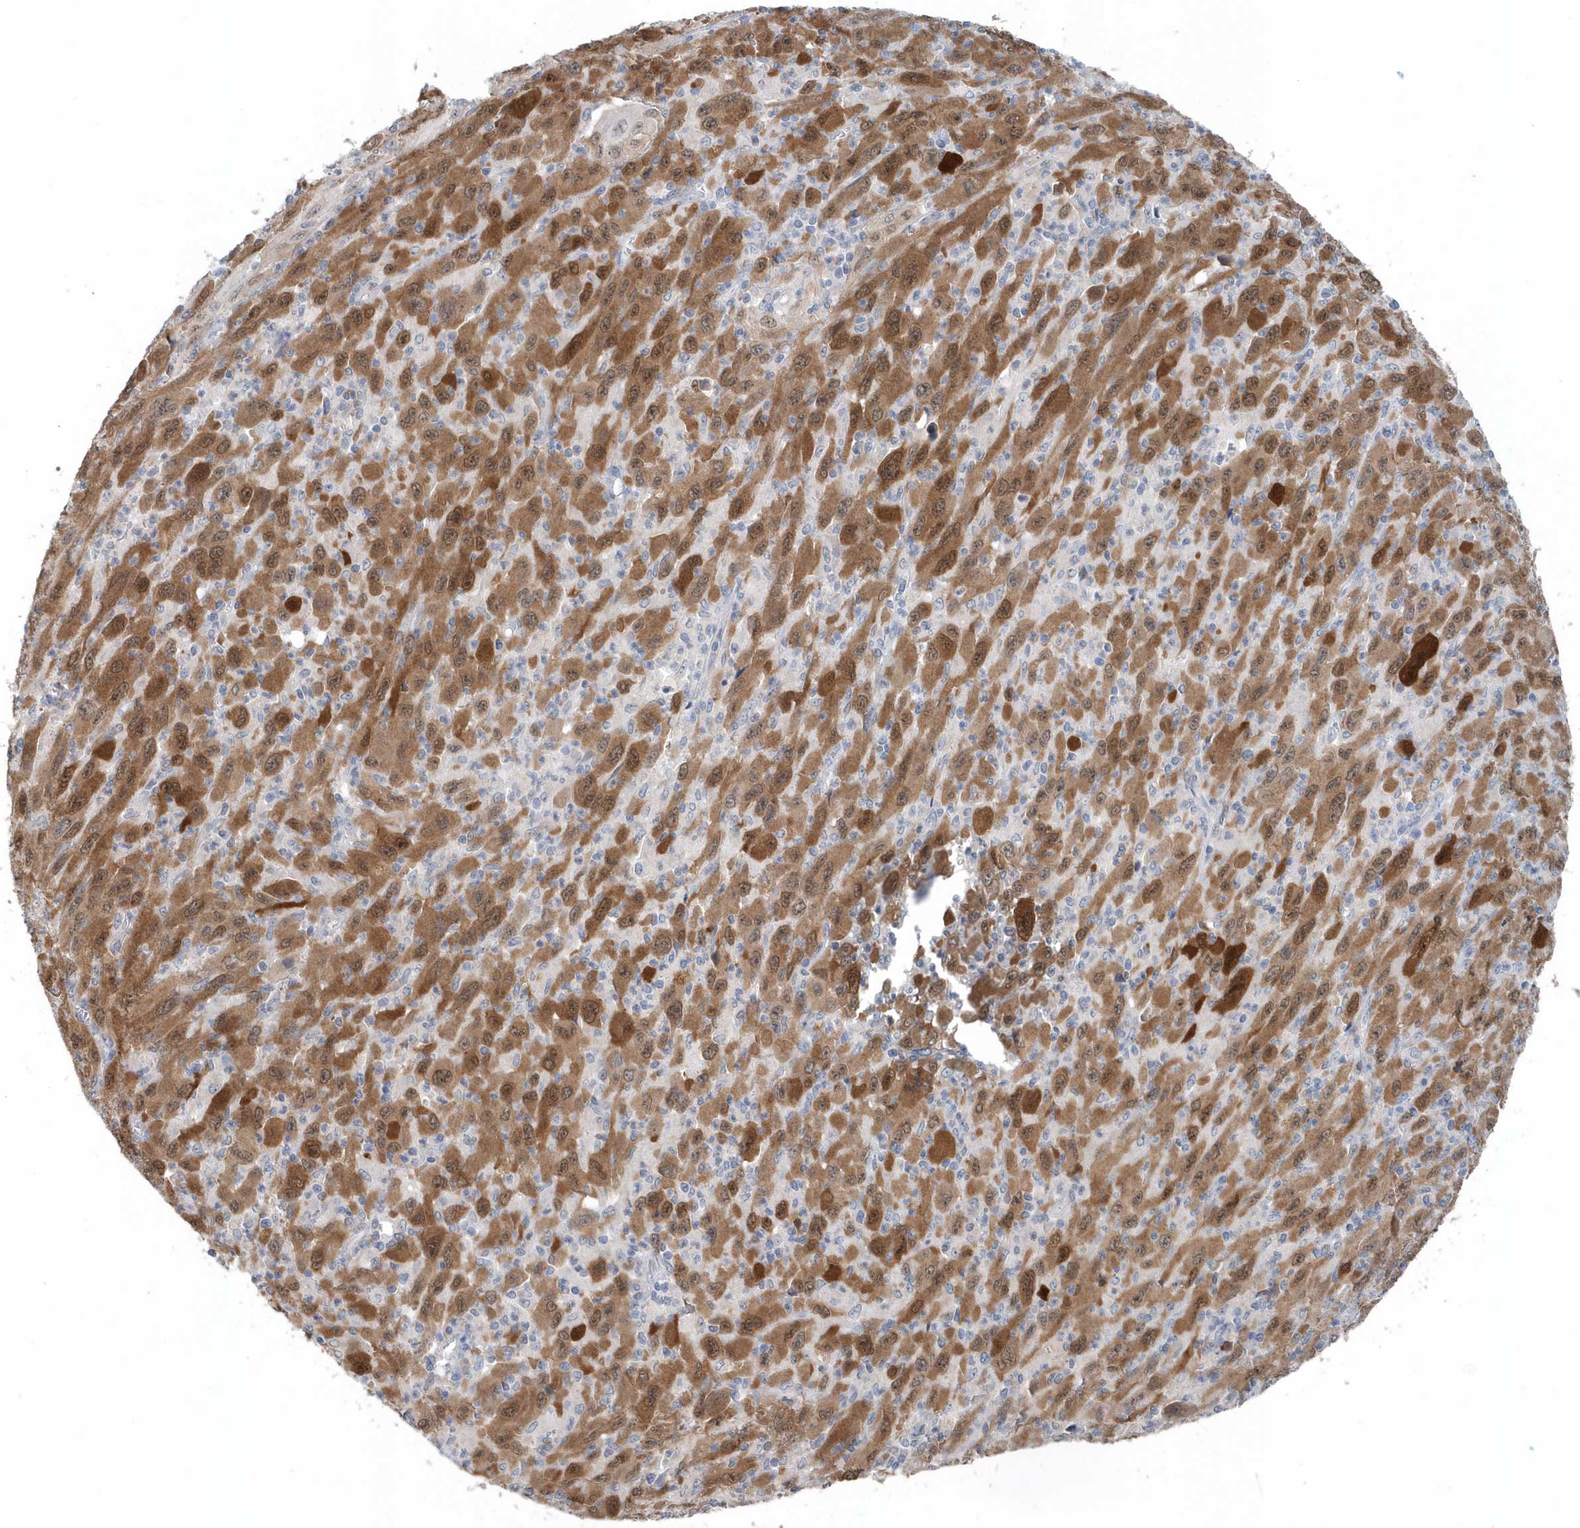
{"staining": {"intensity": "strong", "quantity": ">75%", "location": "cytoplasmic/membranous"}, "tissue": "melanoma", "cell_type": "Tumor cells", "image_type": "cancer", "snomed": [{"axis": "morphology", "description": "Malignant melanoma, Metastatic site"}, {"axis": "topography", "description": "Skin"}], "caption": "Strong cytoplasmic/membranous staining is seen in about >75% of tumor cells in malignant melanoma (metastatic site).", "gene": "PFN2", "patient": {"sex": "female", "age": 56}}